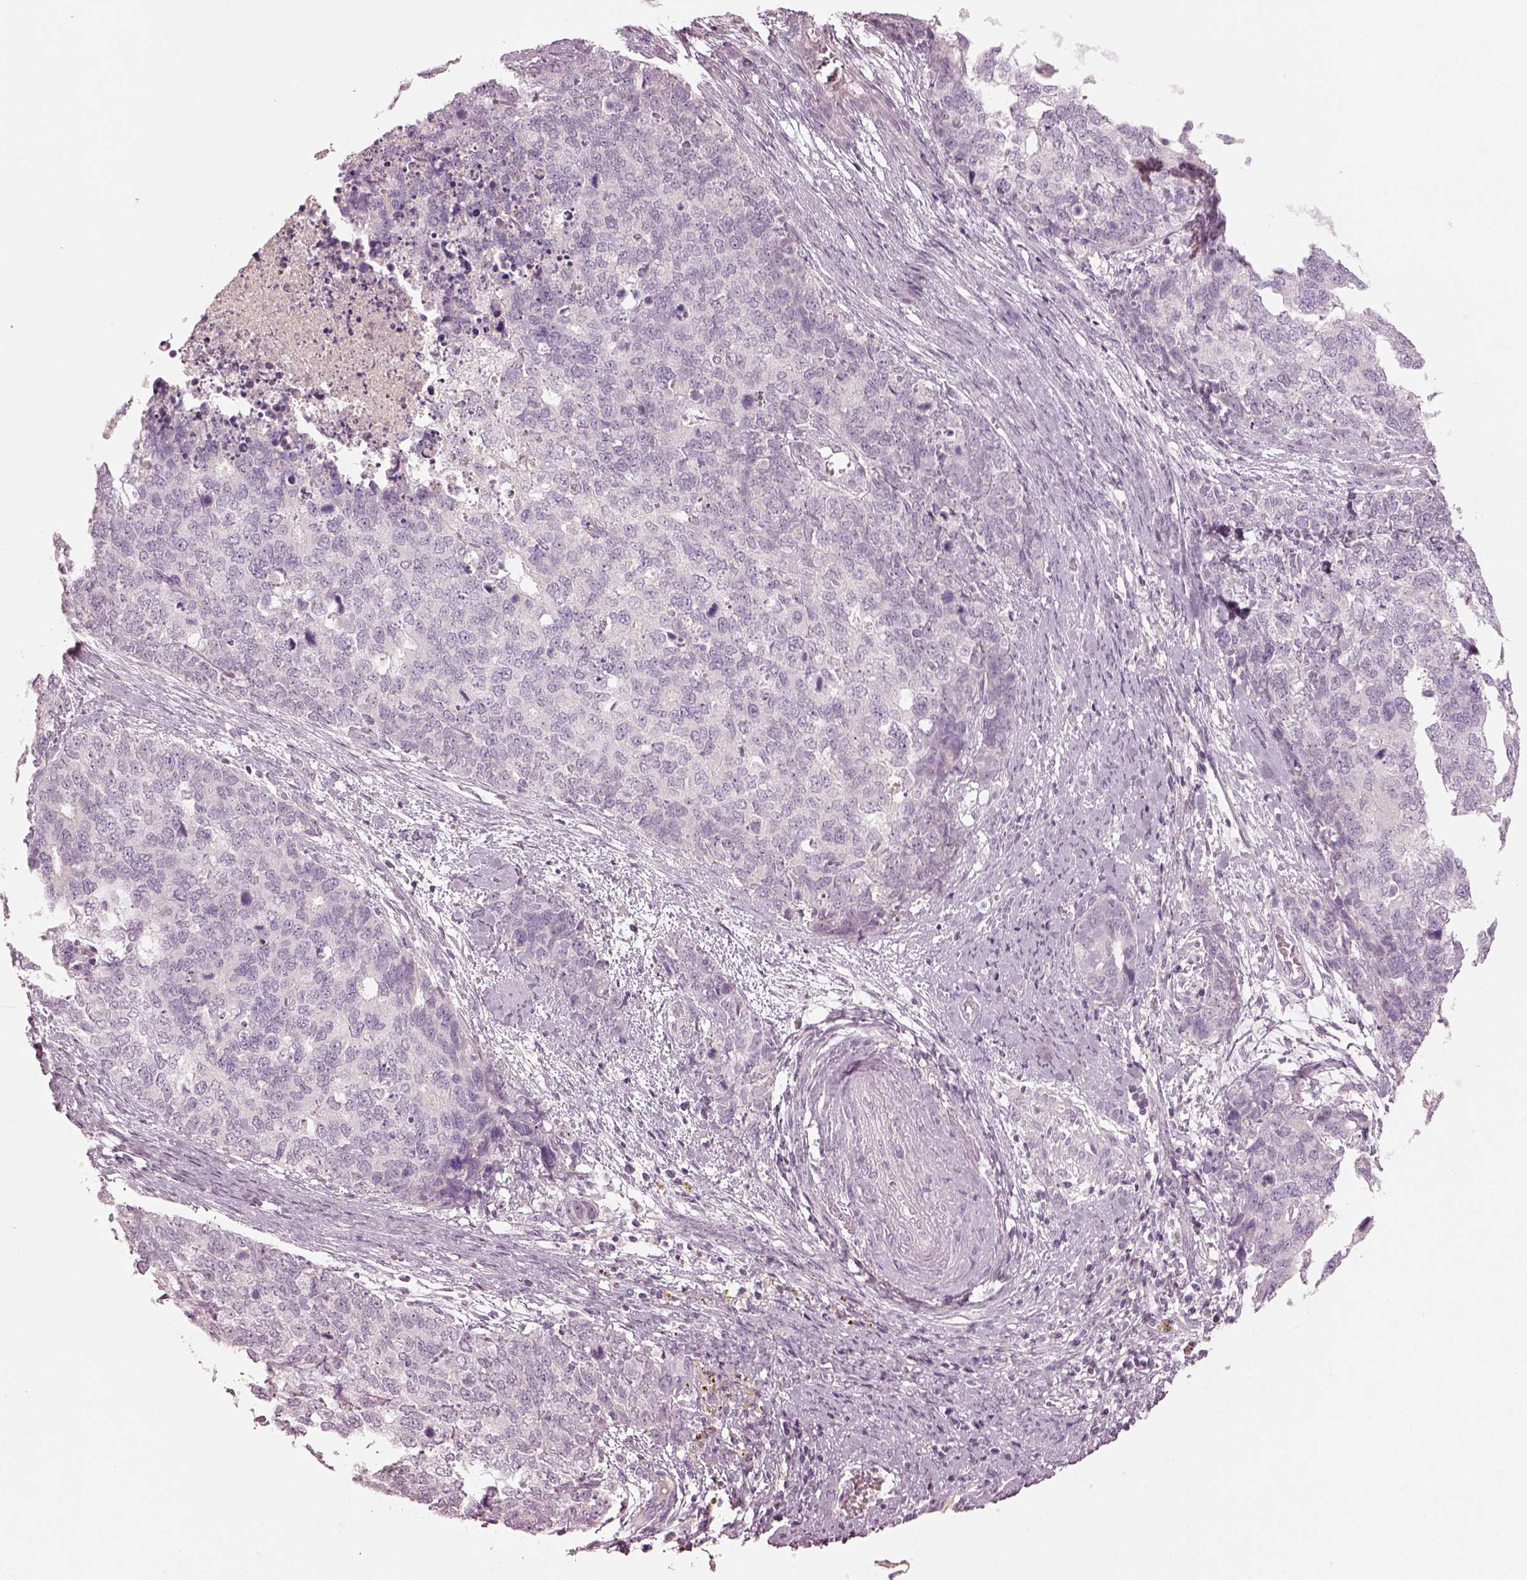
{"staining": {"intensity": "negative", "quantity": "none", "location": "none"}, "tissue": "cervical cancer", "cell_type": "Tumor cells", "image_type": "cancer", "snomed": [{"axis": "morphology", "description": "Squamous cell carcinoma, NOS"}, {"axis": "topography", "description": "Cervix"}], "caption": "Tumor cells show no significant protein expression in cervical squamous cell carcinoma. Brightfield microscopy of immunohistochemistry stained with DAB (brown) and hematoxylin (blue), captured at high magnification.", "gene": "SPATA6L", "patient": {"sex": "female", "age": 63}}